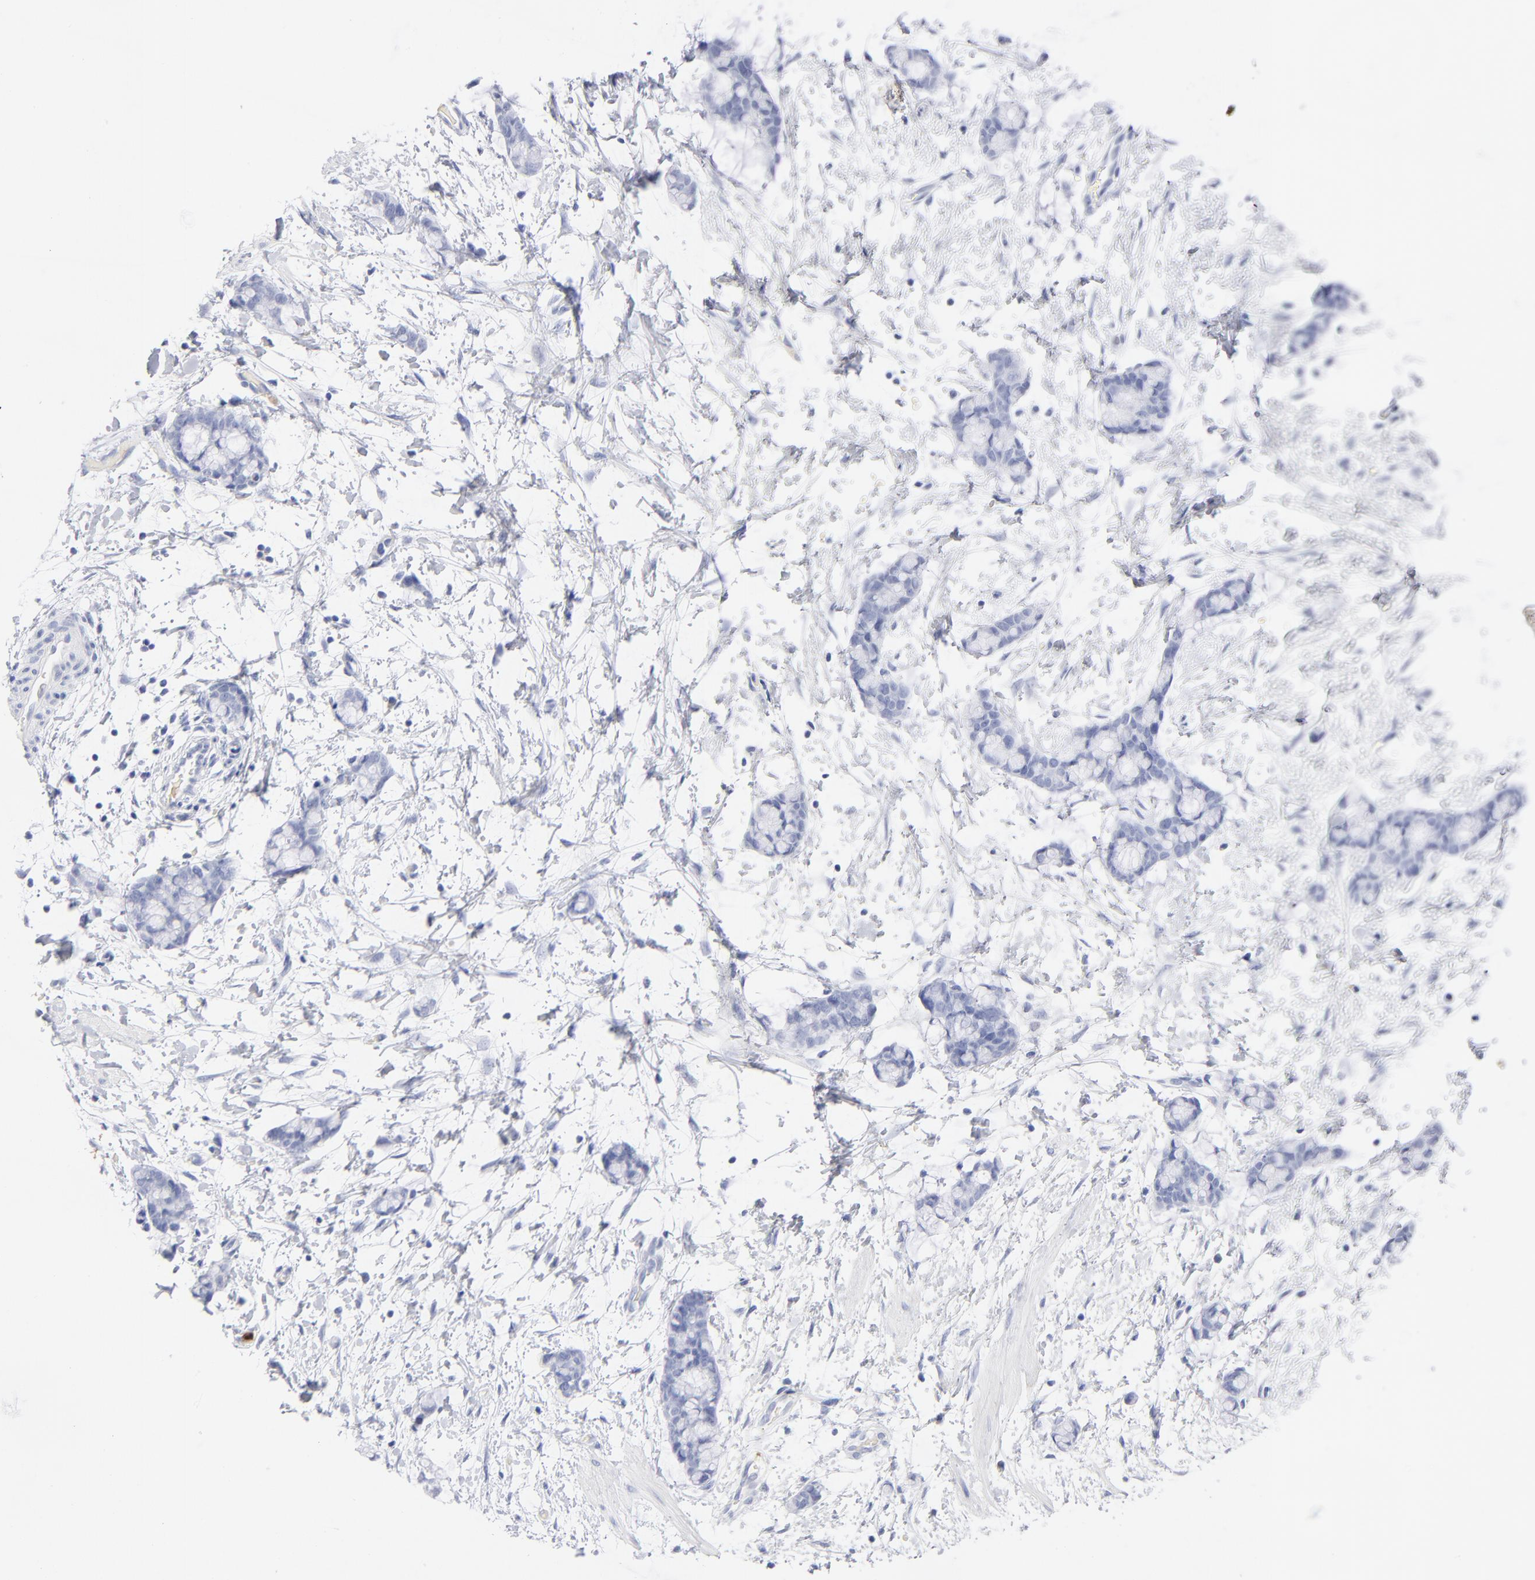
{"staining": {"intensity": "negative", "quantity": "none", "location": "none"}, "tissue": "colorectal cancer", "cell_type": "Tumor cells", "image_type": "cancer", "snomed": [{"axis": "morphology", "description": "Adenocarcinoma, NOS"}, {"axis": "topography", "description": "Colon"}], "caption": "An immunohistochemistry image of adenocarcinoma (colorectal) is shown. There is no staining in tumor cells of adenocarcinoma (colorectal). The staining is performed using DAB brown chromogen with nuclei counter-stained in using hematoxylin.", "gene": "ARG1", "patient": {"sex": "male", "age": 14}}